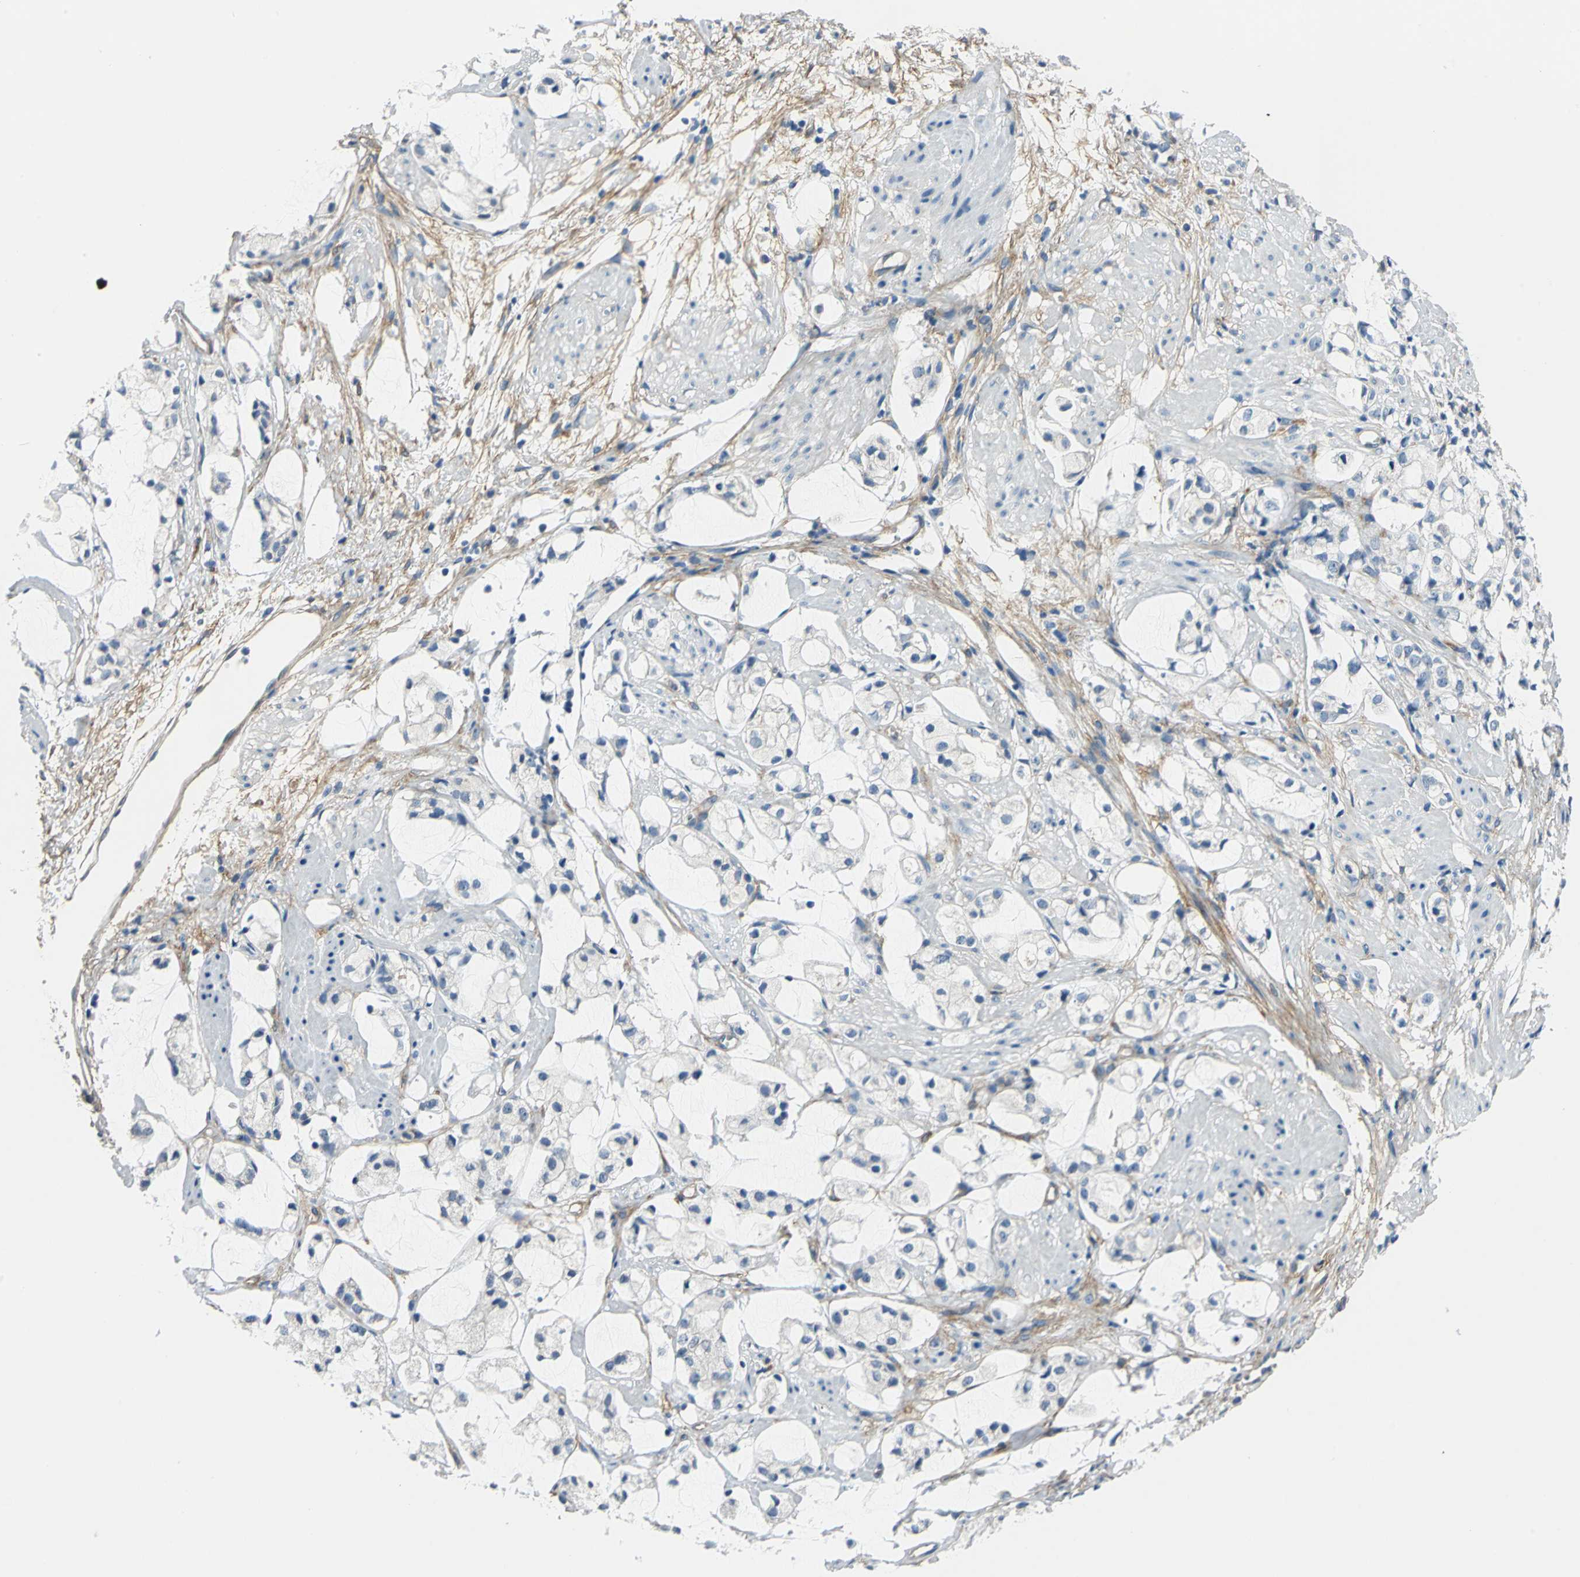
{"staining": {"intensity": "negative", "quantity": "none", "location": "none"}, "tissue": "prostate cancer", "cell_type": "Tumor cells", "image_type": "cancer", "snomed": [{"axis": "morphology", "description": "Adenocarcinoma, High grade"}, {"axis": "topography", "description": "Prostate"}], "caption": "An IHC image of adenocarcinoma (high-grade) (prostate) is shown. There is no staining in tumor cells of adenocarcinoma (high-grade) (prostate).", "gene": "CDC42EP1", "patient": {"sex": "male", "age": 85}}